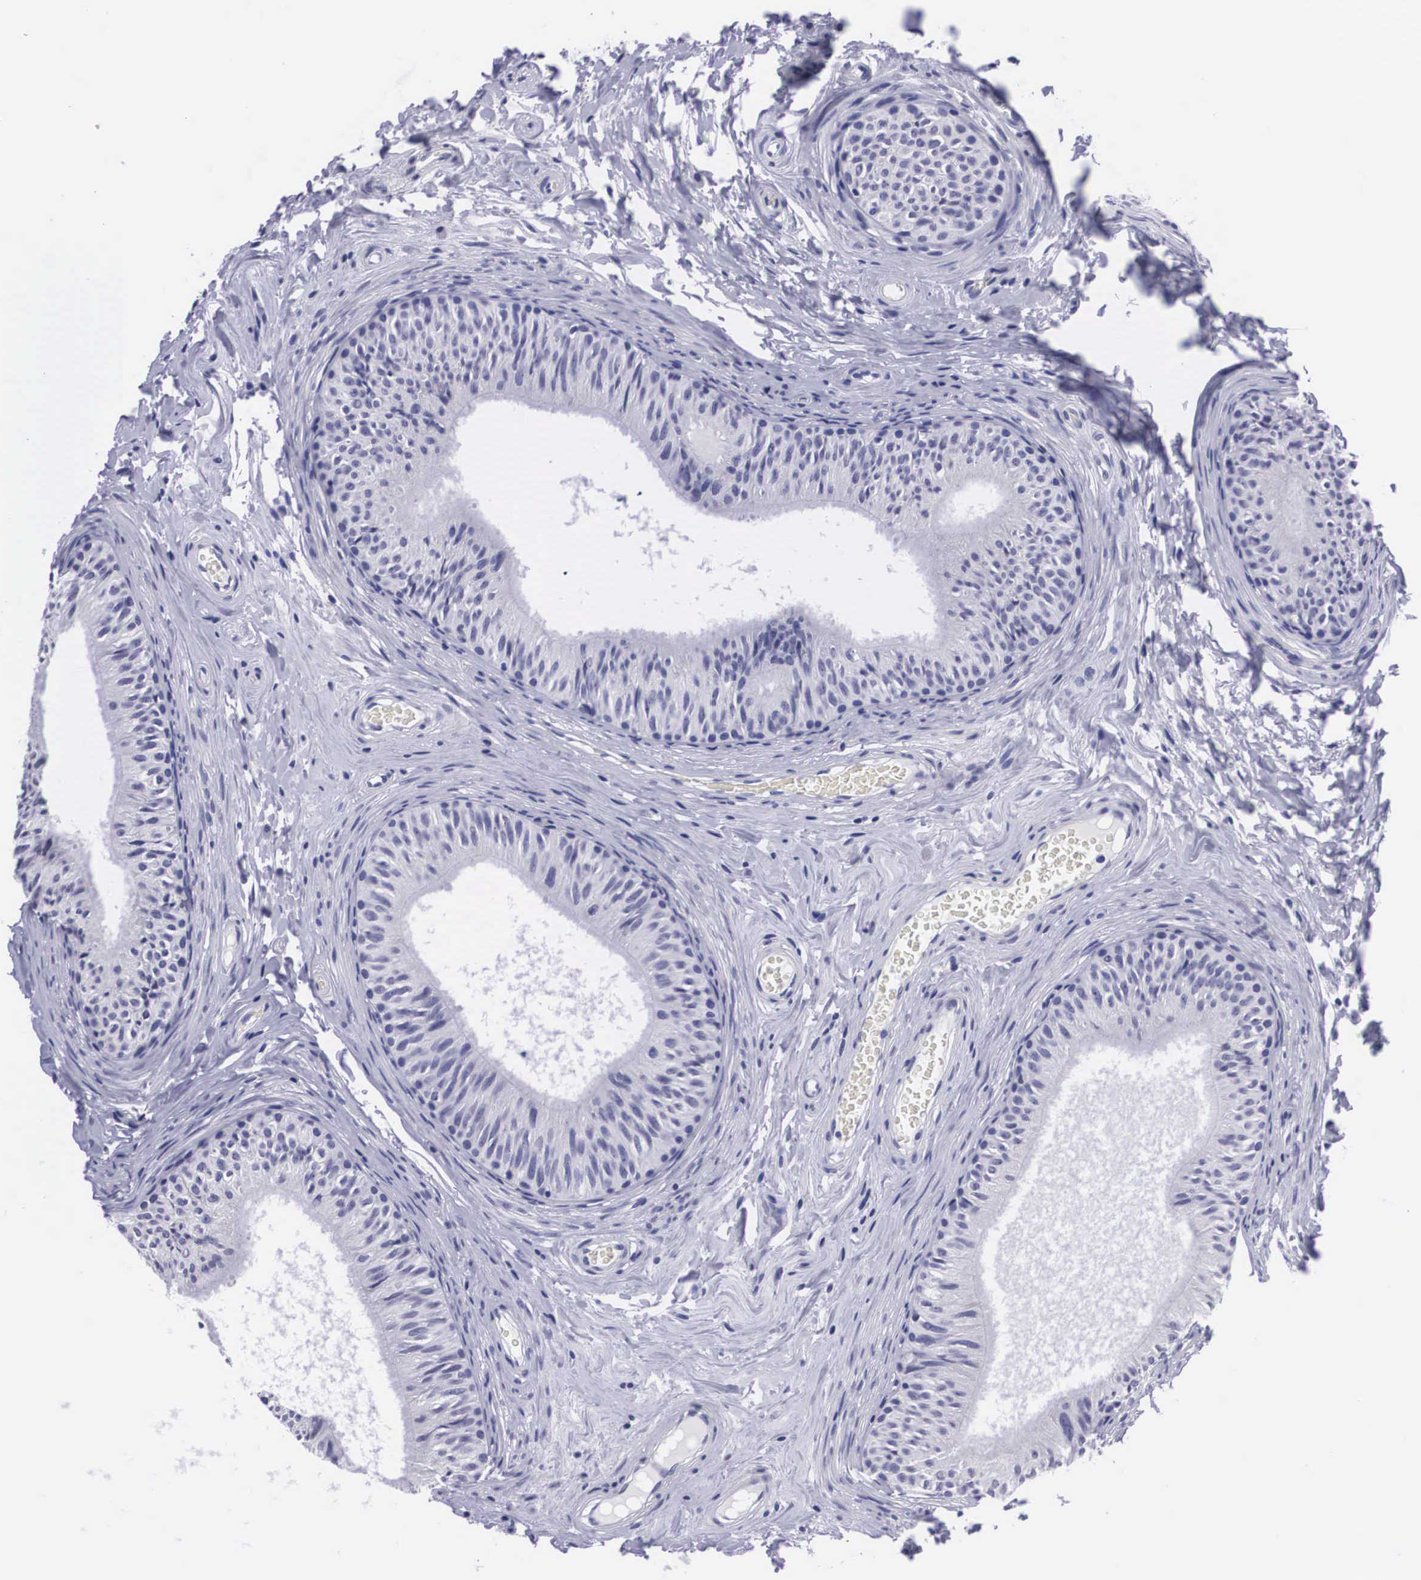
{"staining": {"intensity": "negative", "quantity": "none", "location": "none"}, "tissue": "epididymis", "cell_type": "Glandular cells", "image_type": "normal", "snomed": [{"axis": "morphology", "description": "Normal tissue, NOS"}, {"axis": "topography", "description": "Epididymis"}], "caption": "The immunohistochemistry image has no significant expression in glandular cells of epididymis.", "gene": "C22orf31", "patient": {"sex": "male", "age": 23}}